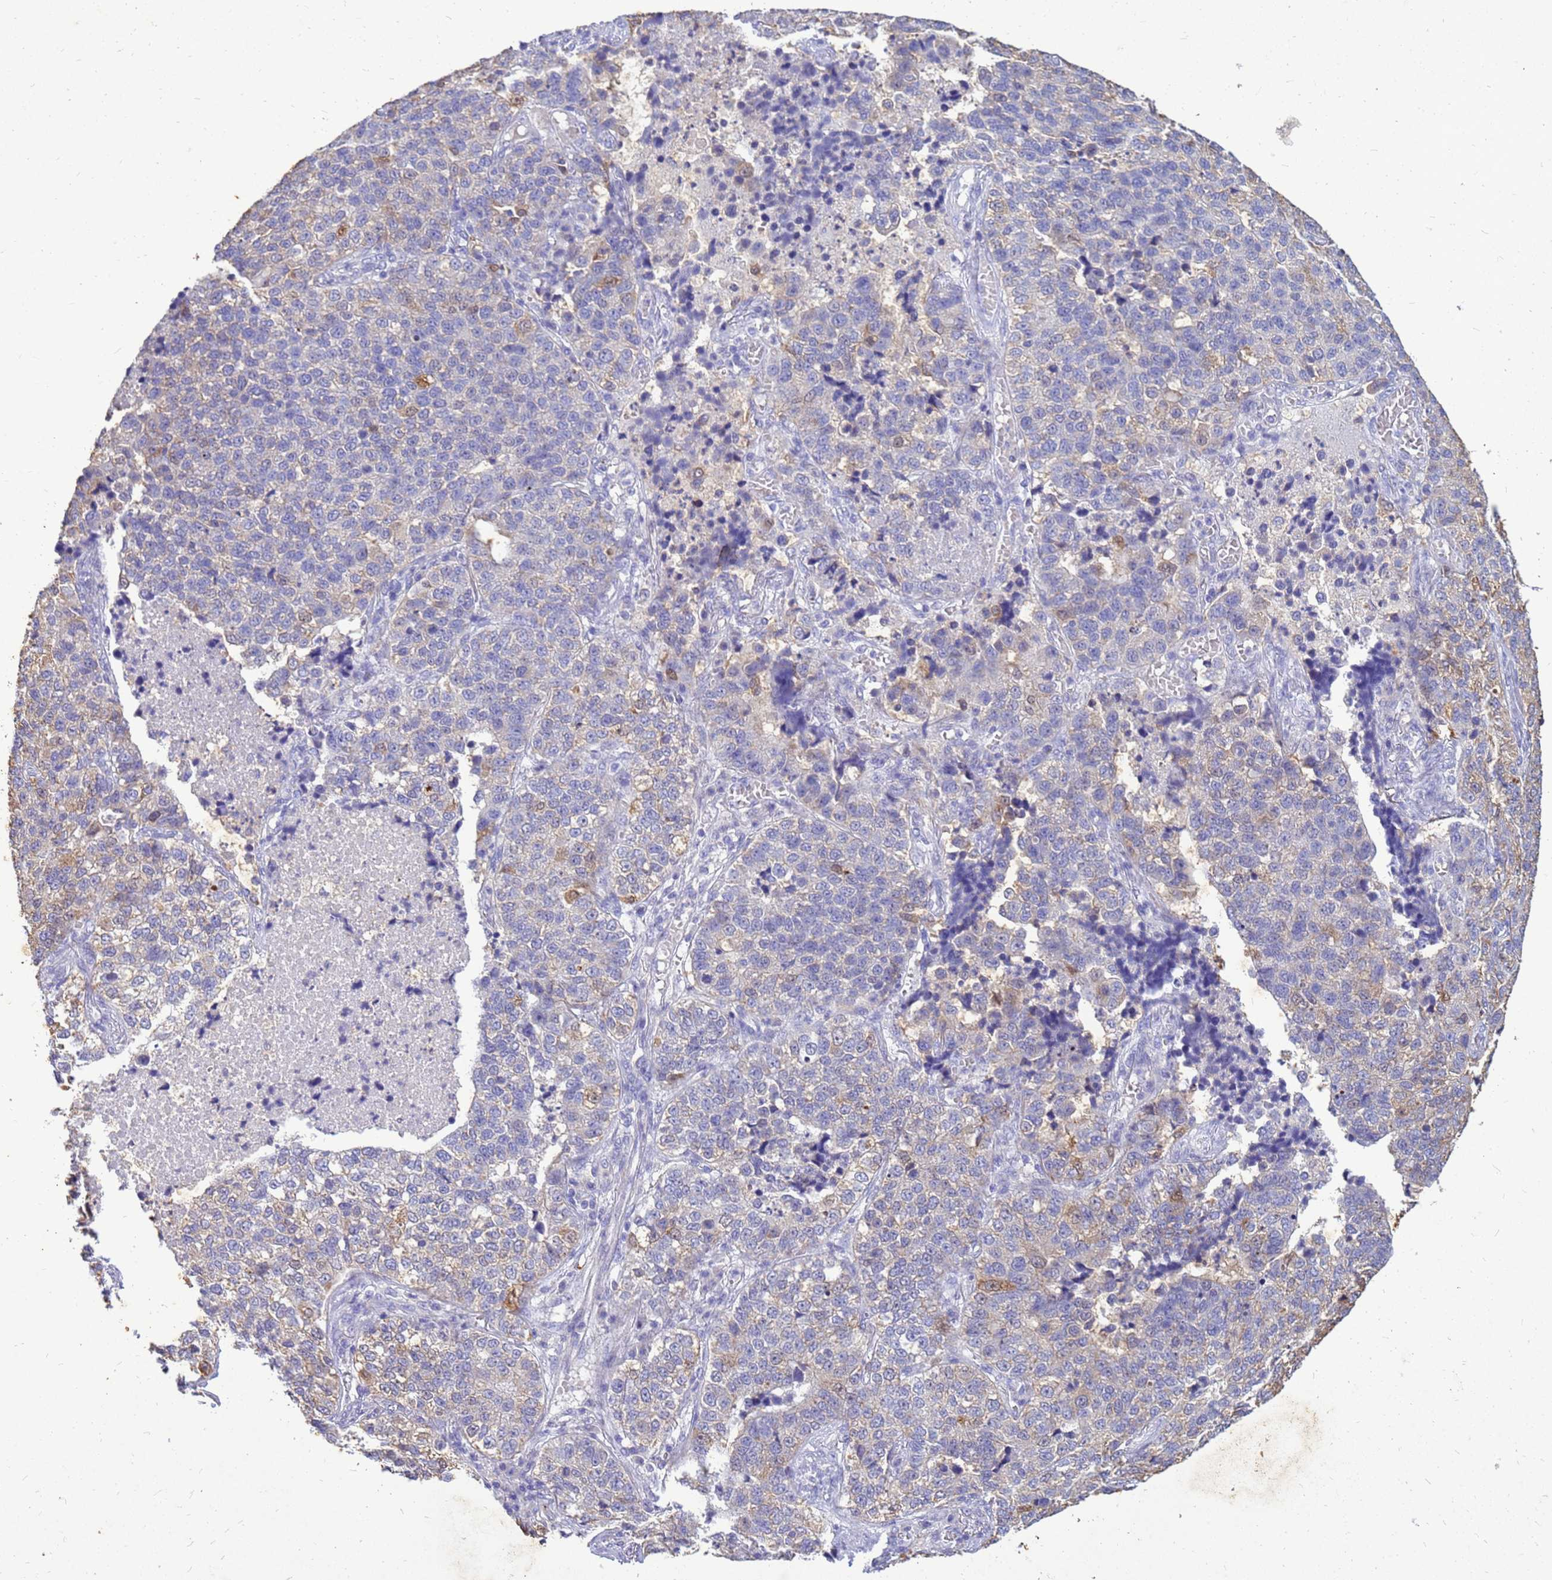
{"staining": {"intensity": "weak", "quantity": "<25%", "location": "cytoplasmic/membranous,nuclear"}, "tissue": "lung cancer", "cell_type": "Tumor cells", "image_type": "cancer", "snomed": [{"axis": "morphology", "description": "Adenocarcinoma, NOS"}, {"axis": "topography", "description": "Lung"}], "caption": "Histopathology image shows no protein positivity in tumor cells of lung cancer tissue. The staining is performed using DAB (3,3'-diaminobenzidine) brown chromogen with nuclei counter-stained in using hematoxylin.", "gene": "AKR1C1", "patient": {"sex": "male", "age": 49}}